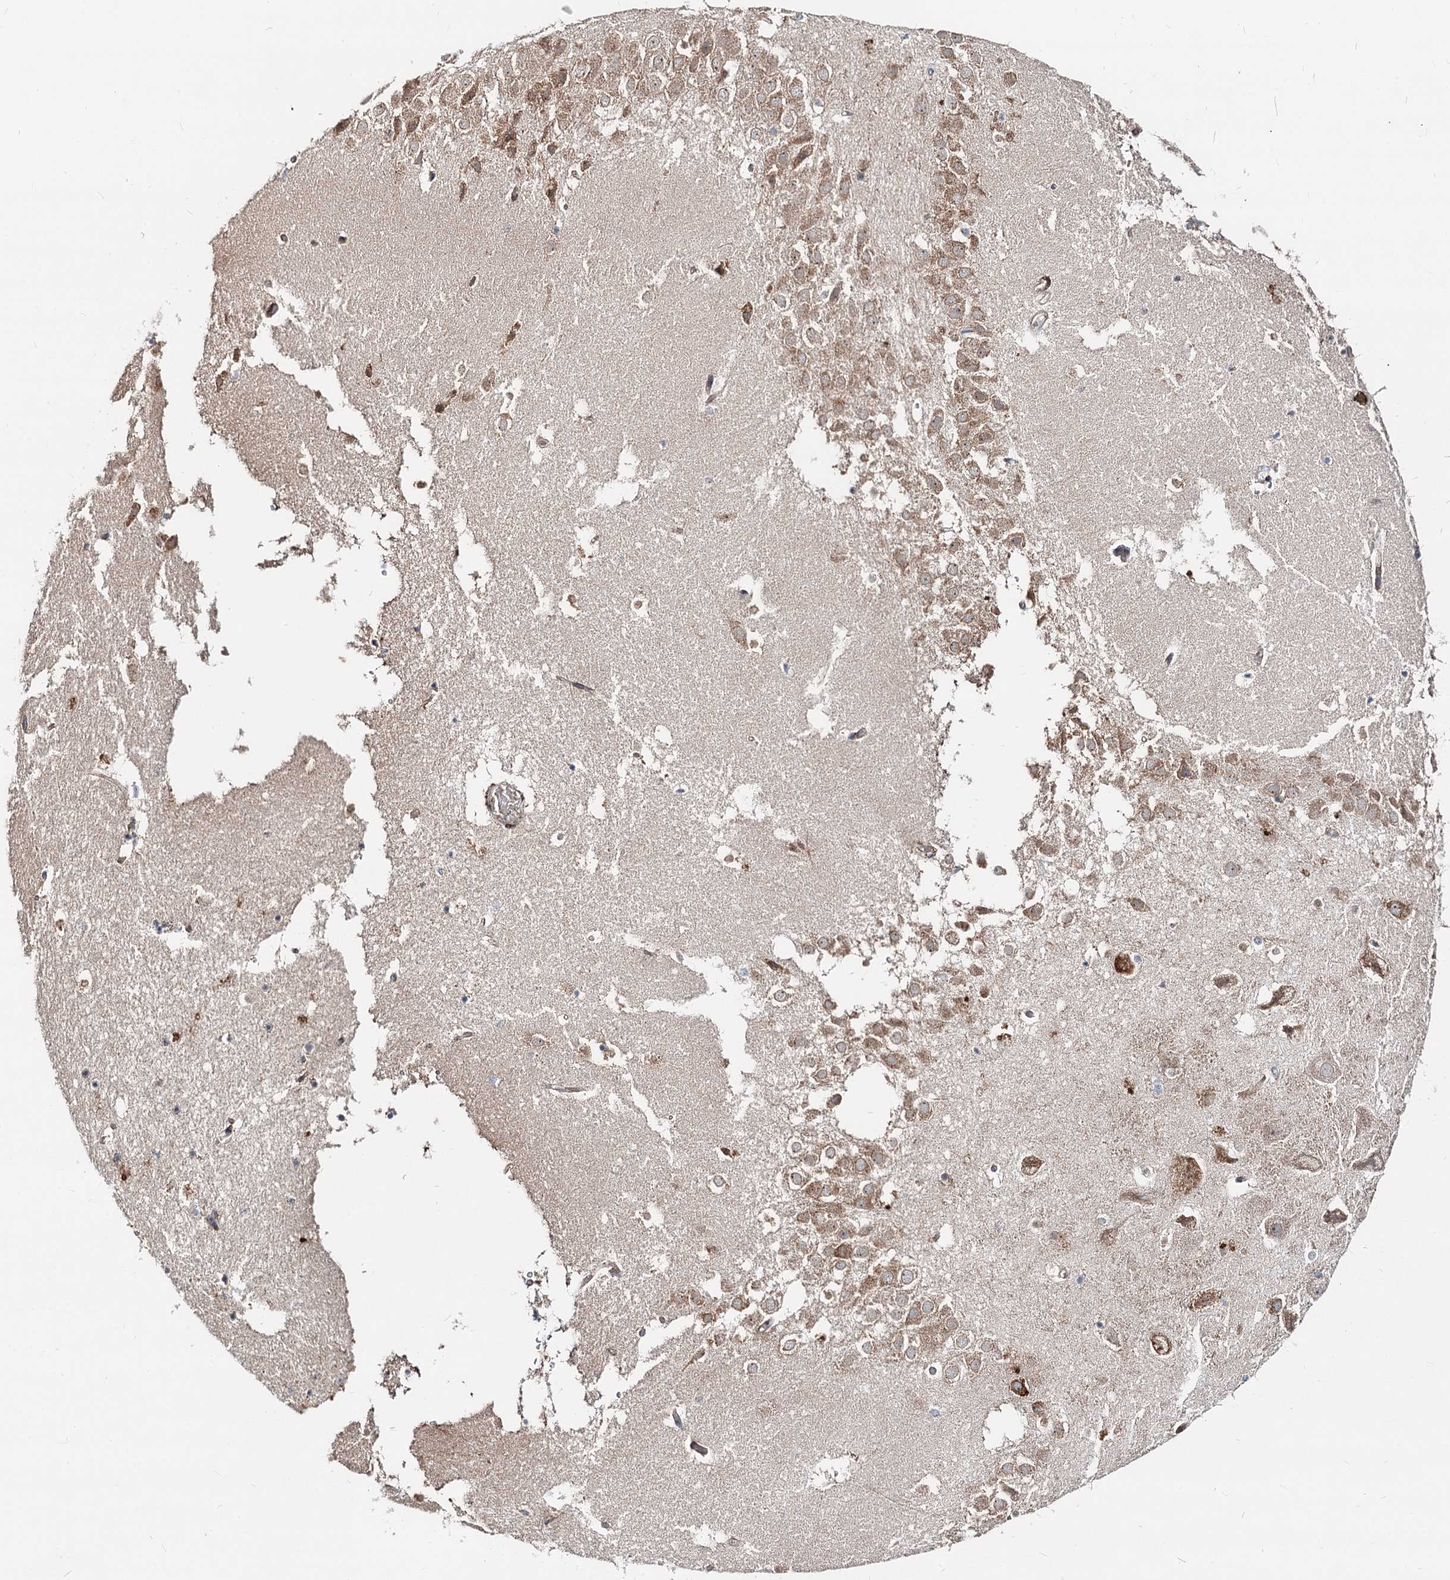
{"staining": {"intensity": "weak", "quantity": "<25%", "location": "cytoplasmic/membranous"}, "tissue": "hippocampus", "cell_type": "Glial cells", "image_type": "normal", "snomed": [{"axis": "morphology", "description": "Normal tissue, NOS"}, {"axis": "topography", "description": "Hippocampus"}], "caption": "IHC of normal human hippocampus exhibits no staining in glial cells. (DAB (3,3'-diaminobenzidine) immunohistochemistry (IHC) with hematoxylin counter stain).", "gene": "SPART", "patient": {"sex": "female", "age": 52}}